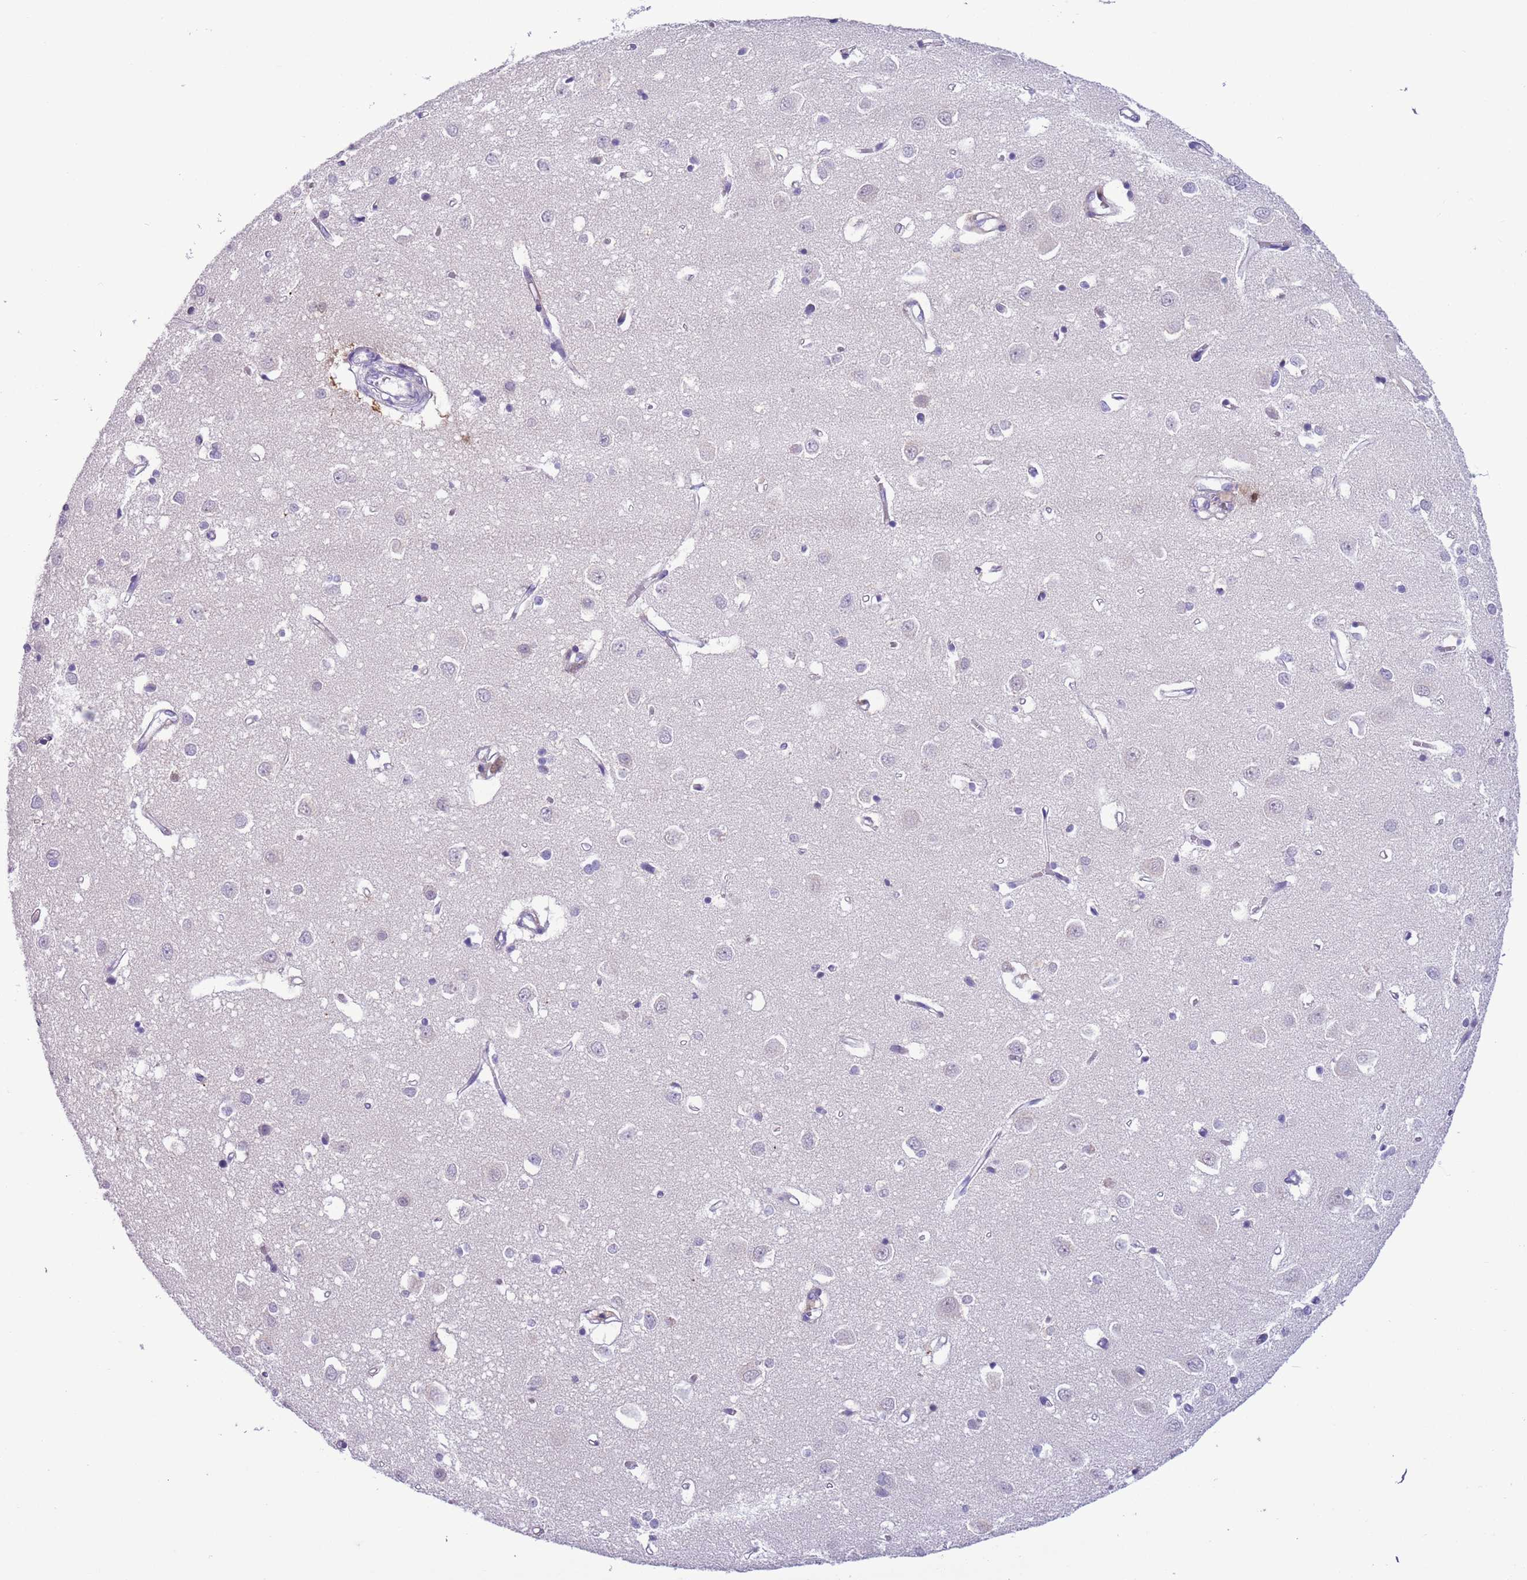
{"staining": {"intensity": "negative", "quantity": "none", "location": "none"}, "tissue": "cerebral cortex", "cell_type": "Endothelial cells", "image_type": "normal", "snomed": [{"axis": "morphology", "description": "Normal tissue, NOS"}, {"axis": "topography", "description": "Cerebral cortex"}], "caption": "The histopathology image shows no staining of endothelial cells in benign cerebral cortex.", "gene": "PFKFB2", "patient": {"sex": "female", "age": 64}}